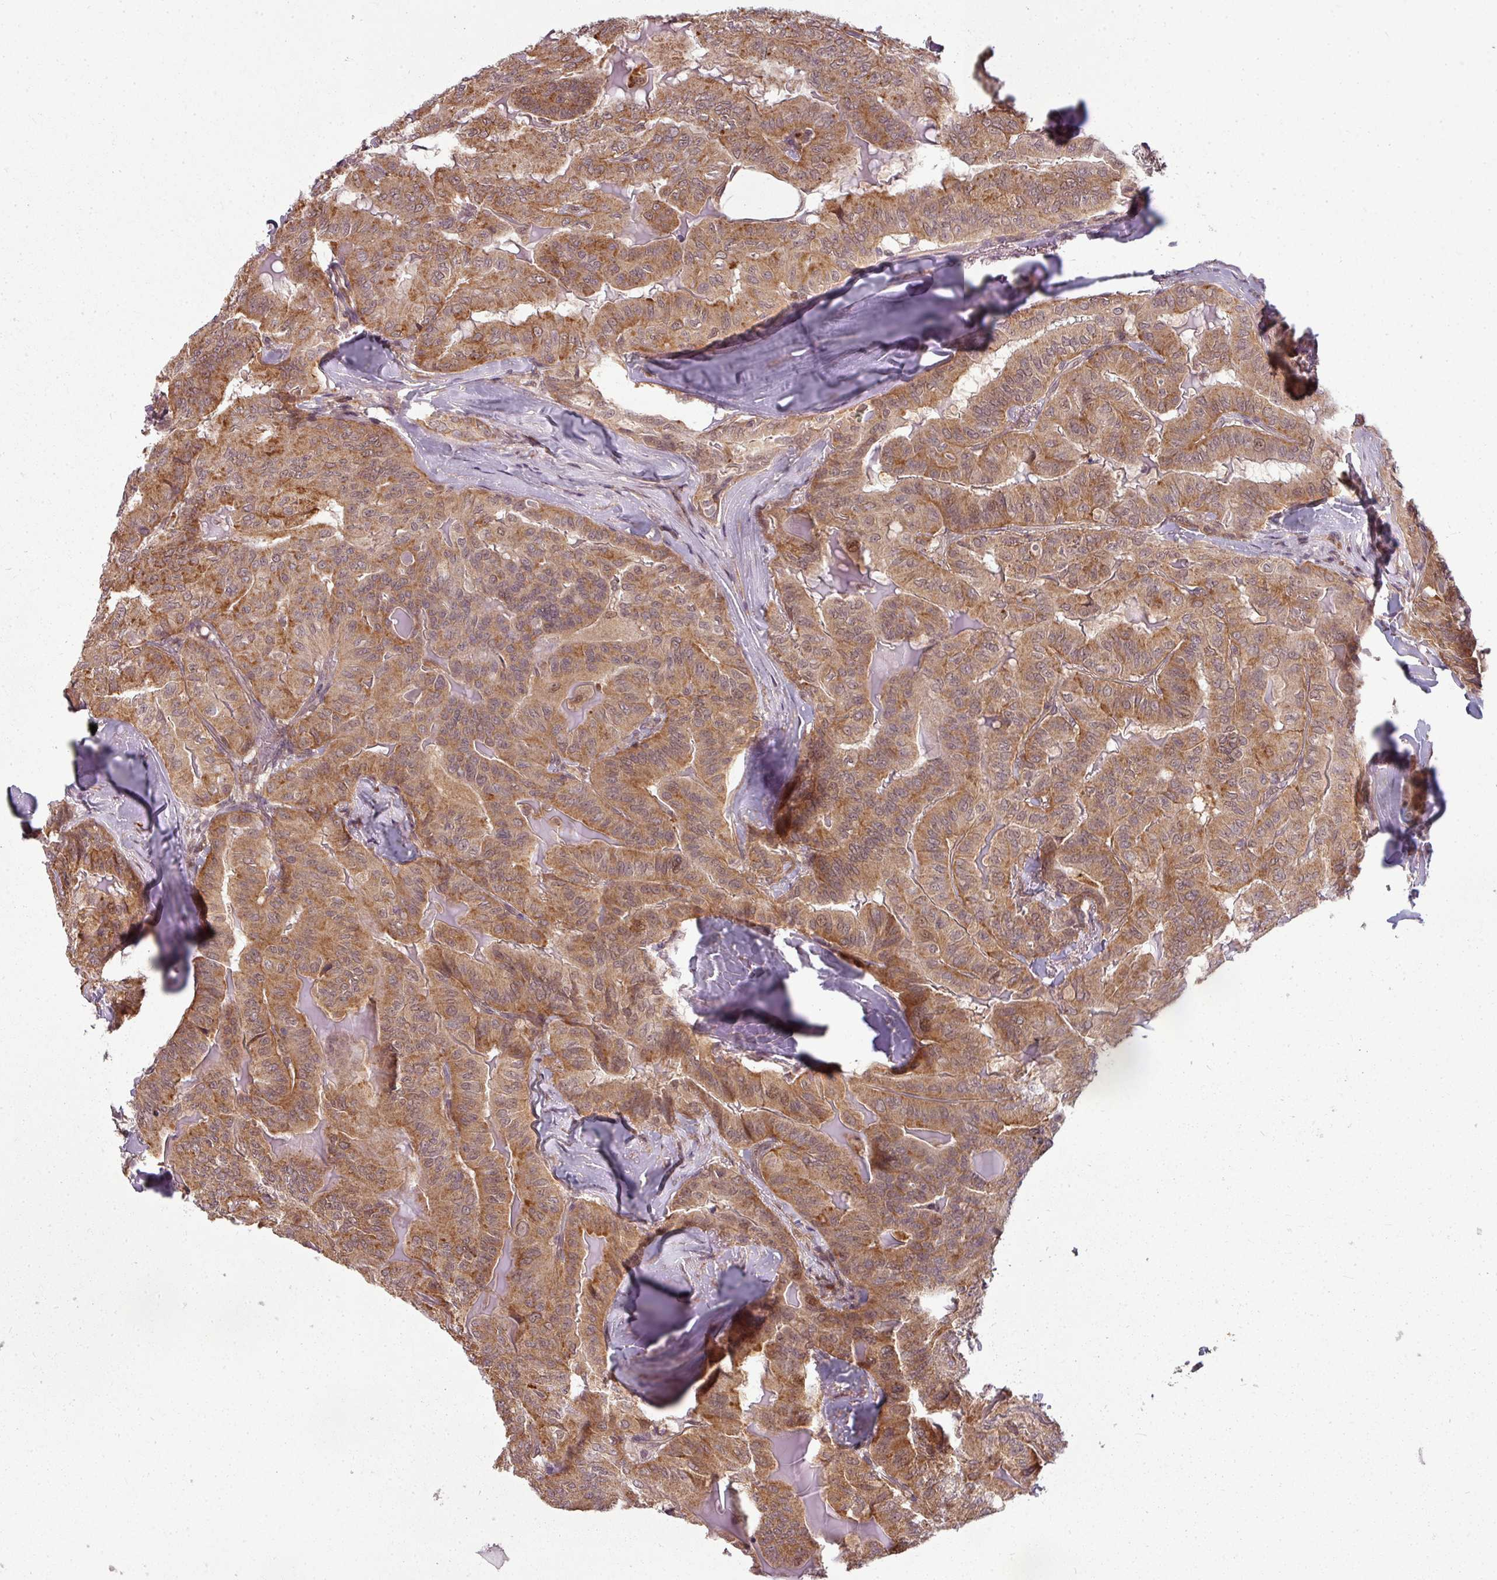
{"staining": {"intensity": "moderate", "quantity": ">75%", "location": "cytoplasmic/membranous"}, "tissue": "thyroid cancer", "cell_type": "Tumor cells", "image_type": "cancer", "snomed": [{"axis": "morphology", "description": "Papillary adenocarcinoma, NOS"}, {"axis": "topography", "description": "Thyroid gland"}], "caption": "There is medium levels of moderate cytoplasmic/membranous expression in tumor cells of thyroid cancer, as demonstrated by immunohistochemical staining (brown color).", "gene": "CLIC1", "patient": {"sex": "female", "age": 68}}